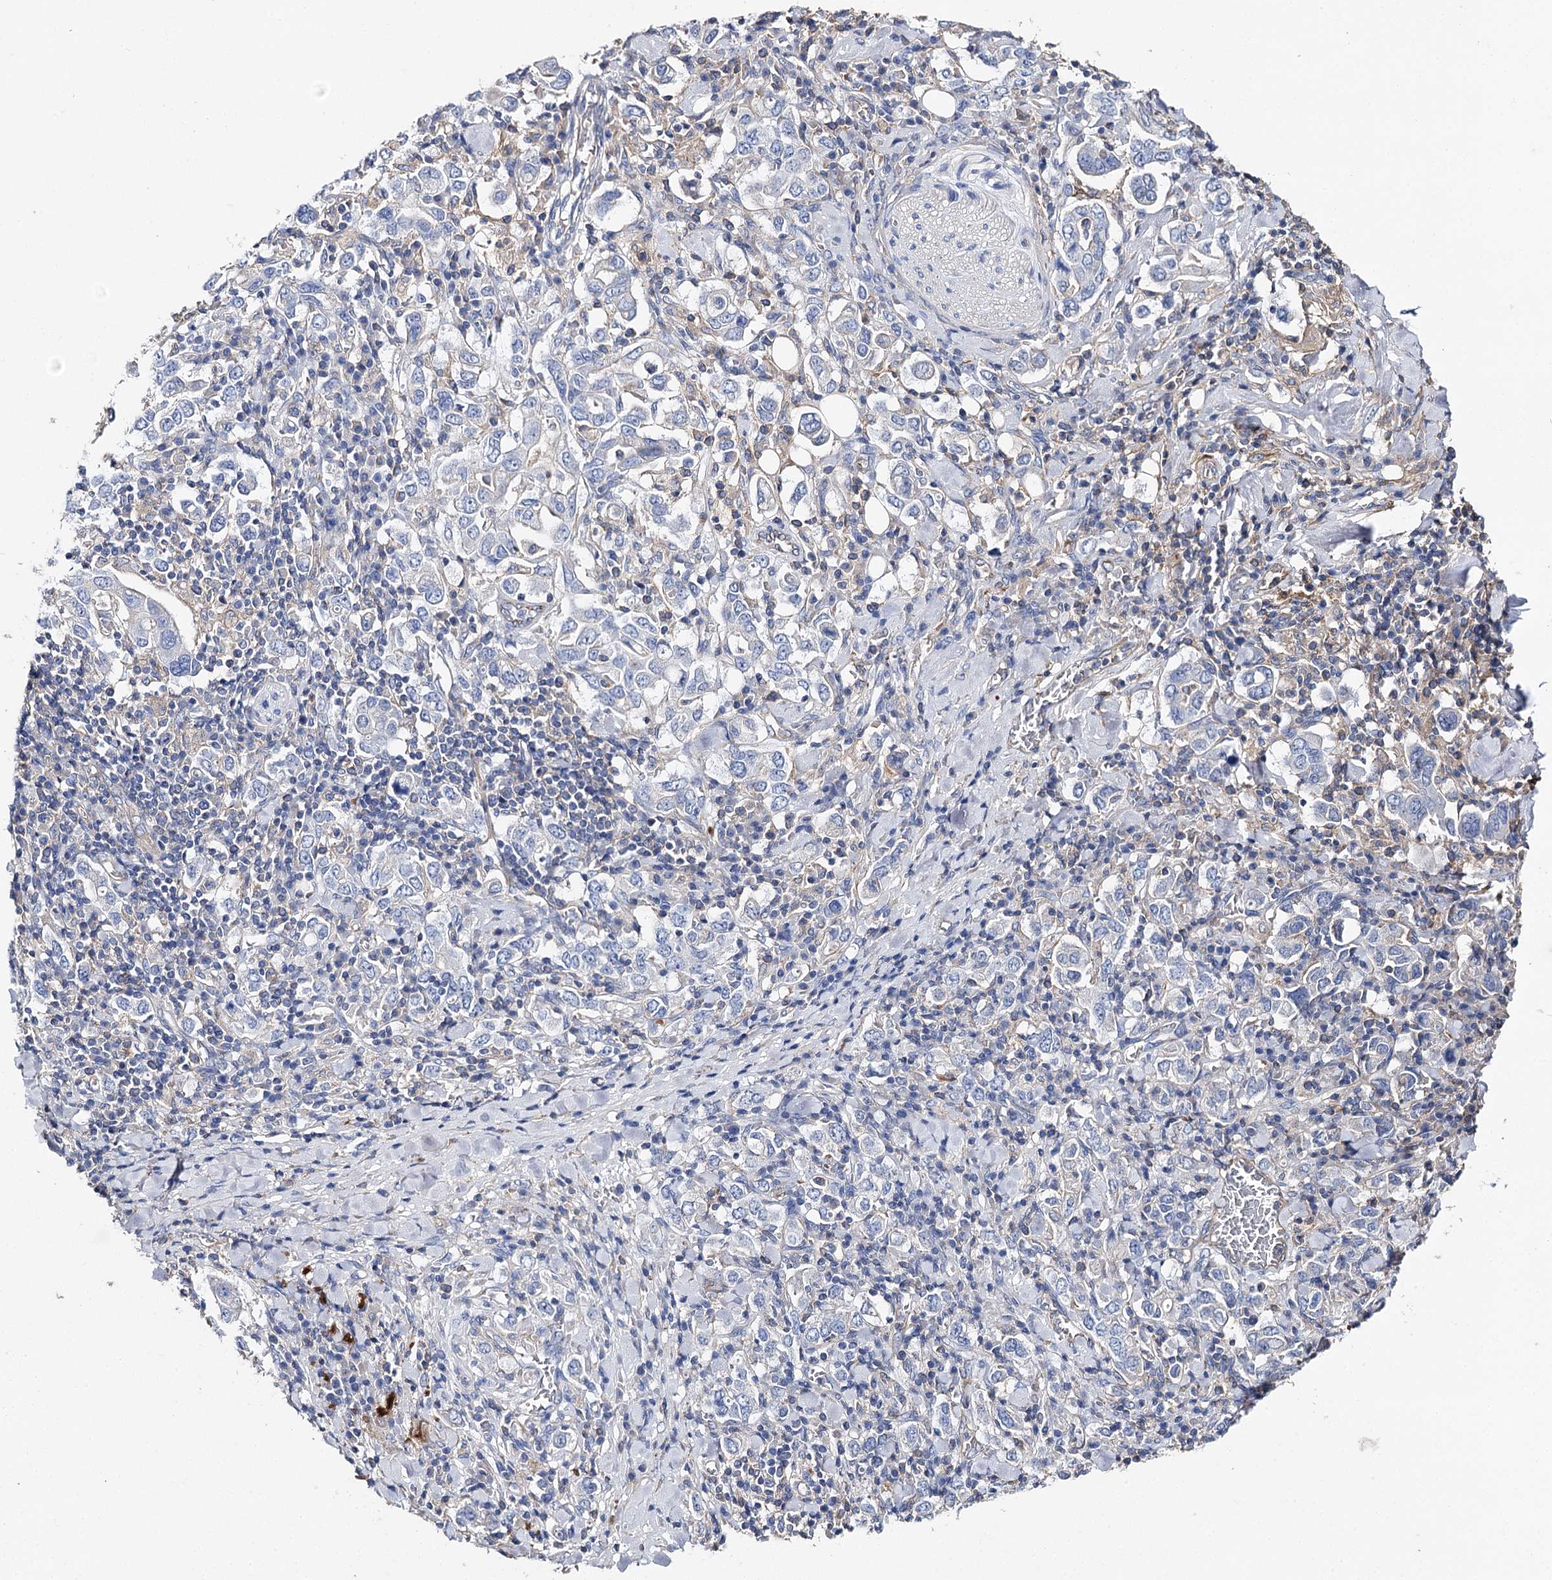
{"staining": {"intensity": "negative", "quantity": "none", "location": "none"}, "tissue": "stomach cancer", "cell_type": "Tumor cells", "image_type": "cancer", "snomed": [{"axis": "morphology", "description": "Adenocarcinoma, NOS"}, {"axis": "topography", "description": "Stomach, upper"}], "caption": "The IHC photomicrograph has no significant staining in tumor cells of stomach adenocarcinoma tissue.", "gene": "EPYC", "patient": {"sex": "male", "age": 62}}